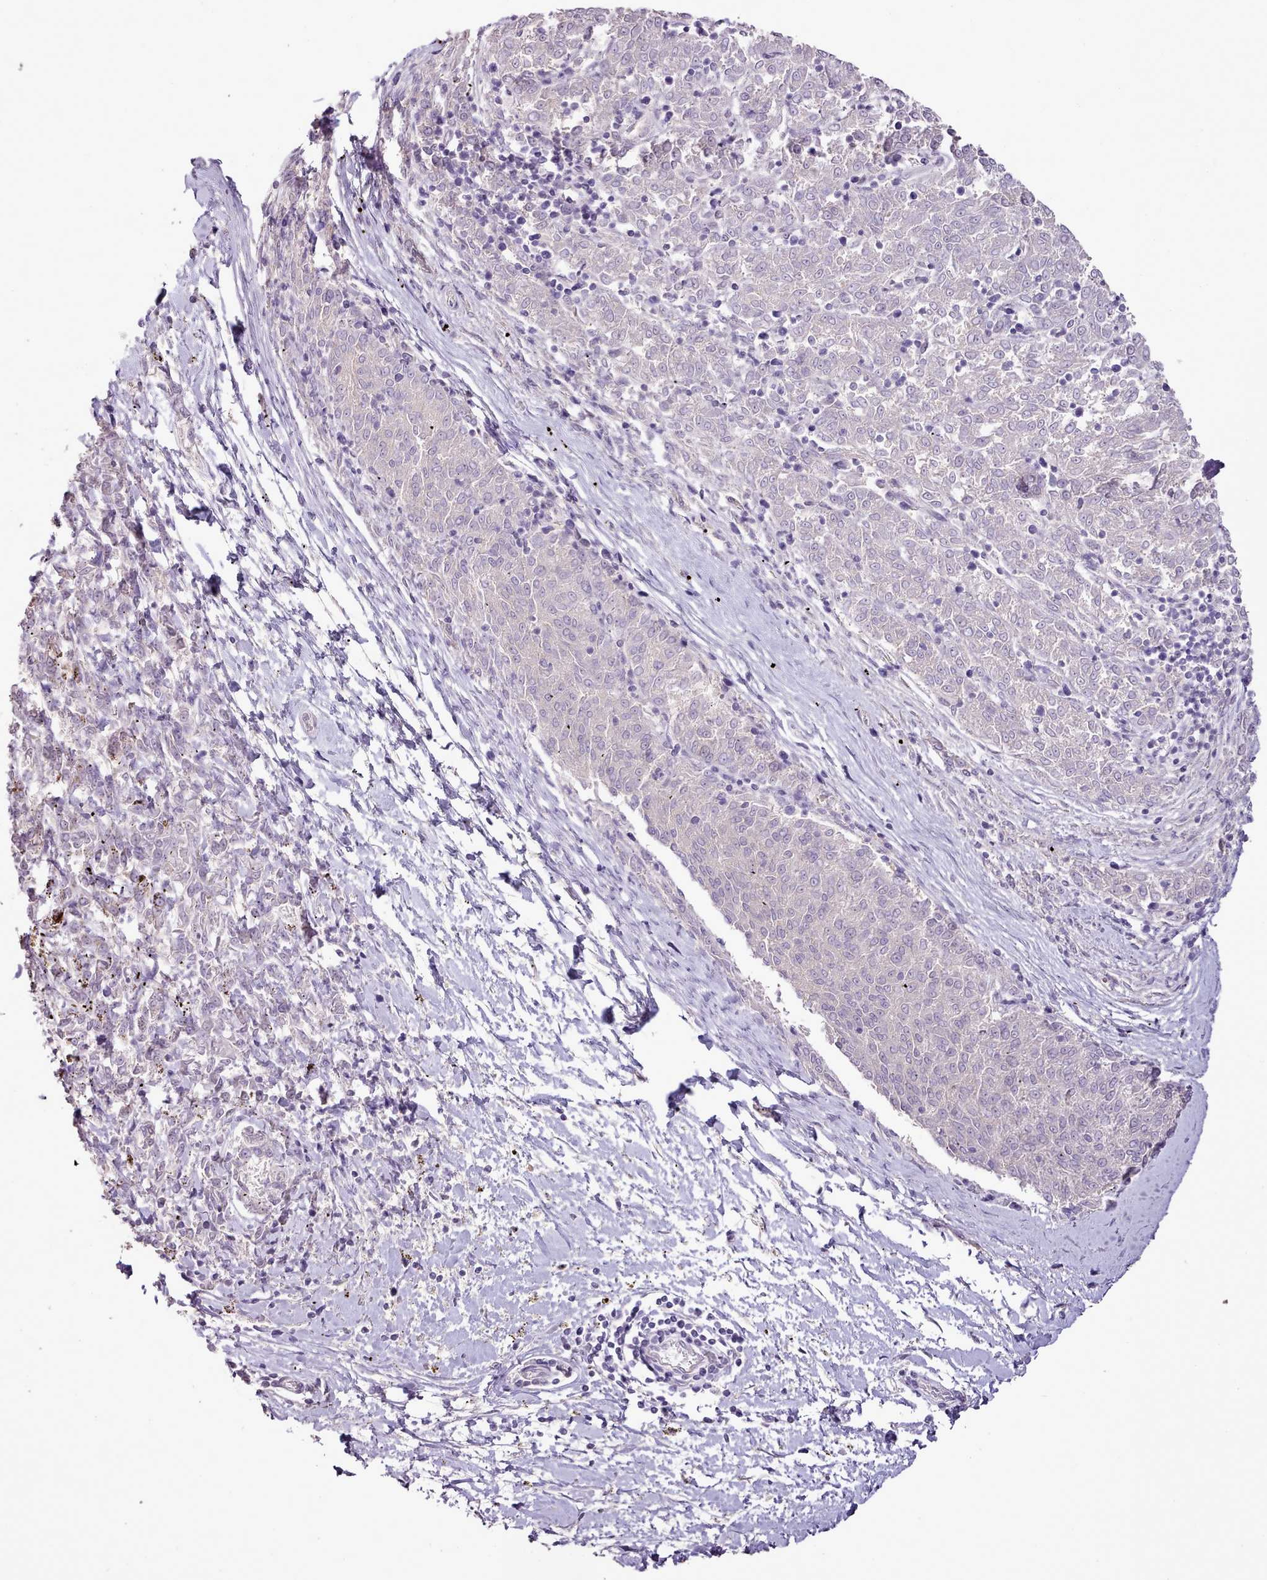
{"staining": {"intensity": "negative", "quantity": "none", "location": "none"}, "tissue": "melanoma", "cell_type": "Tumor cells", "image_type": "cancer", "snomed": [{"axis": "morphology", "description": "Malignant melanoma, NOS"}, {"axis": "topography", "description": "Skin"}], "caption": "DAB immunohistochemical staining of human malignant melanoma reveals no significant staining in tumor cells.", "gene": "BLOC1S2", "patient": {"sex": "female", "age": 72}}